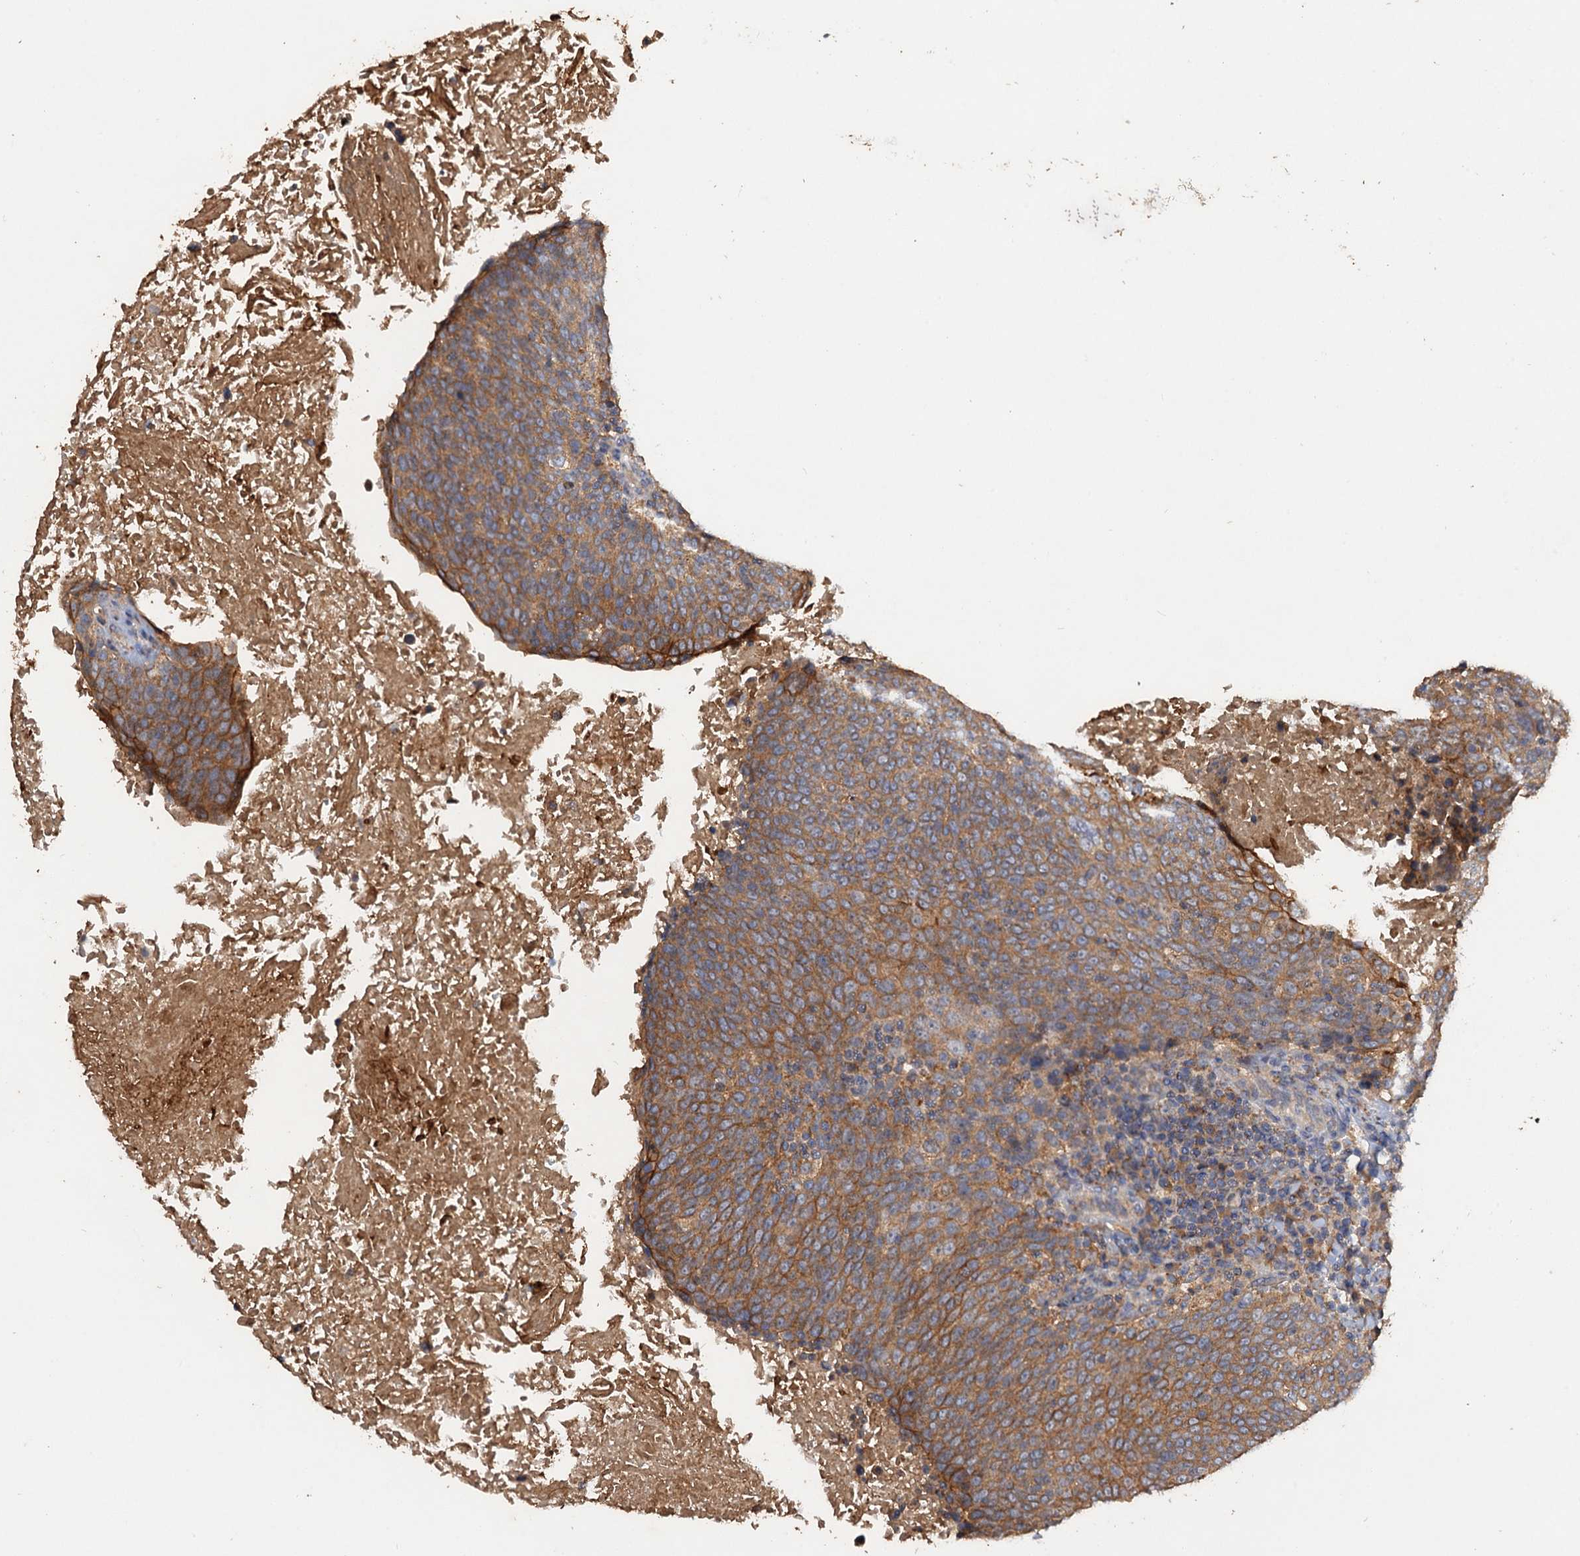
{"staining": {"intensity": "moderate", "quantity": ">75%", "location": "cytoplasmic/membranous"}, "tissue": "head and neck cancer", "cell_type": "Tumor cells", "image_type": "cancer", "snomed": [{"axis": "morphology", "description": "Squamous cell carcinoma, NOS"}, {"axis": "morphology", "description": "Squamous cell carcinoma, metastatic, NOS"}, {"axis": "topography", "description": "Lymph node"}, {"axis": "topography", "description": "Head-Neck"}], "caption": "Immunohistochemical staining of head and neck metastatic squamous cell carcinoma exhibits moderate cytoplasmic/membranous protein staining in approximately >75% of tumor cells. (Brightfield microscopy of DAB IHC at high magnification).", "gene": "SCUBE3", "patient": {"sex": "male", "age": 62}}